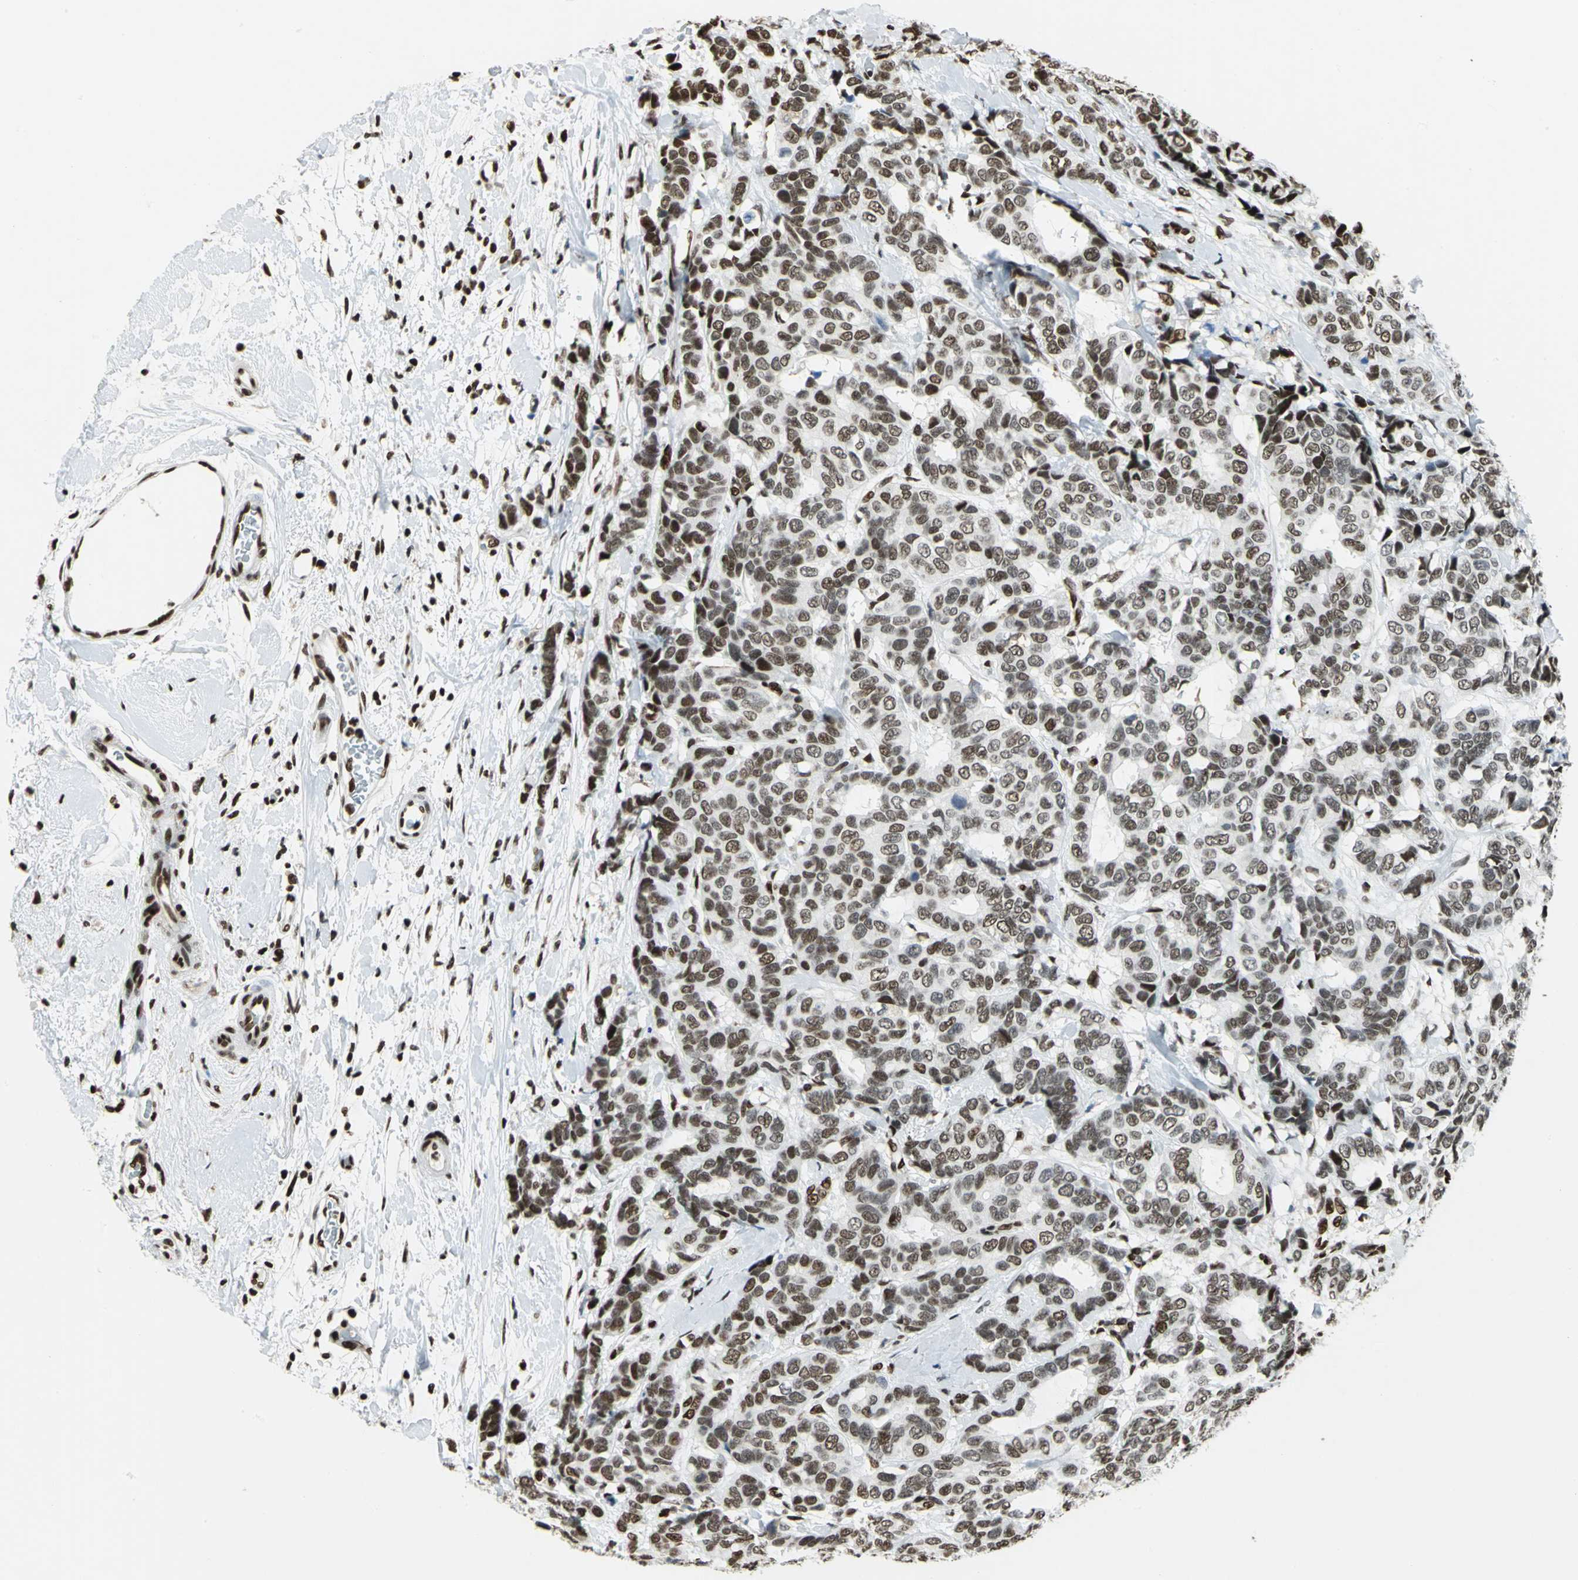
{"staining": {"intensity": "strong", "quantity": ">75%", "location": "nuclear"}, "tissue": "breast cancer", "cell_type": "Tumor cells", "image_type": "cancer", "snomed": [{"axis": "morphology", "description": "Duct carcinoma"}, {"axis": "topography", "description": "Breast"}], "caption": "High-power microscopy captured an immunohistochemistry micrograph of breast cancer (intraductal carcinoma), revealing strong nuclear expression in approximately >75% of tumor cells. The protein of interest is shown in brown color, while the nuclei are stained blue.", "gene": "HMGB1", "patient": {"sex": "female", "age": 87}}